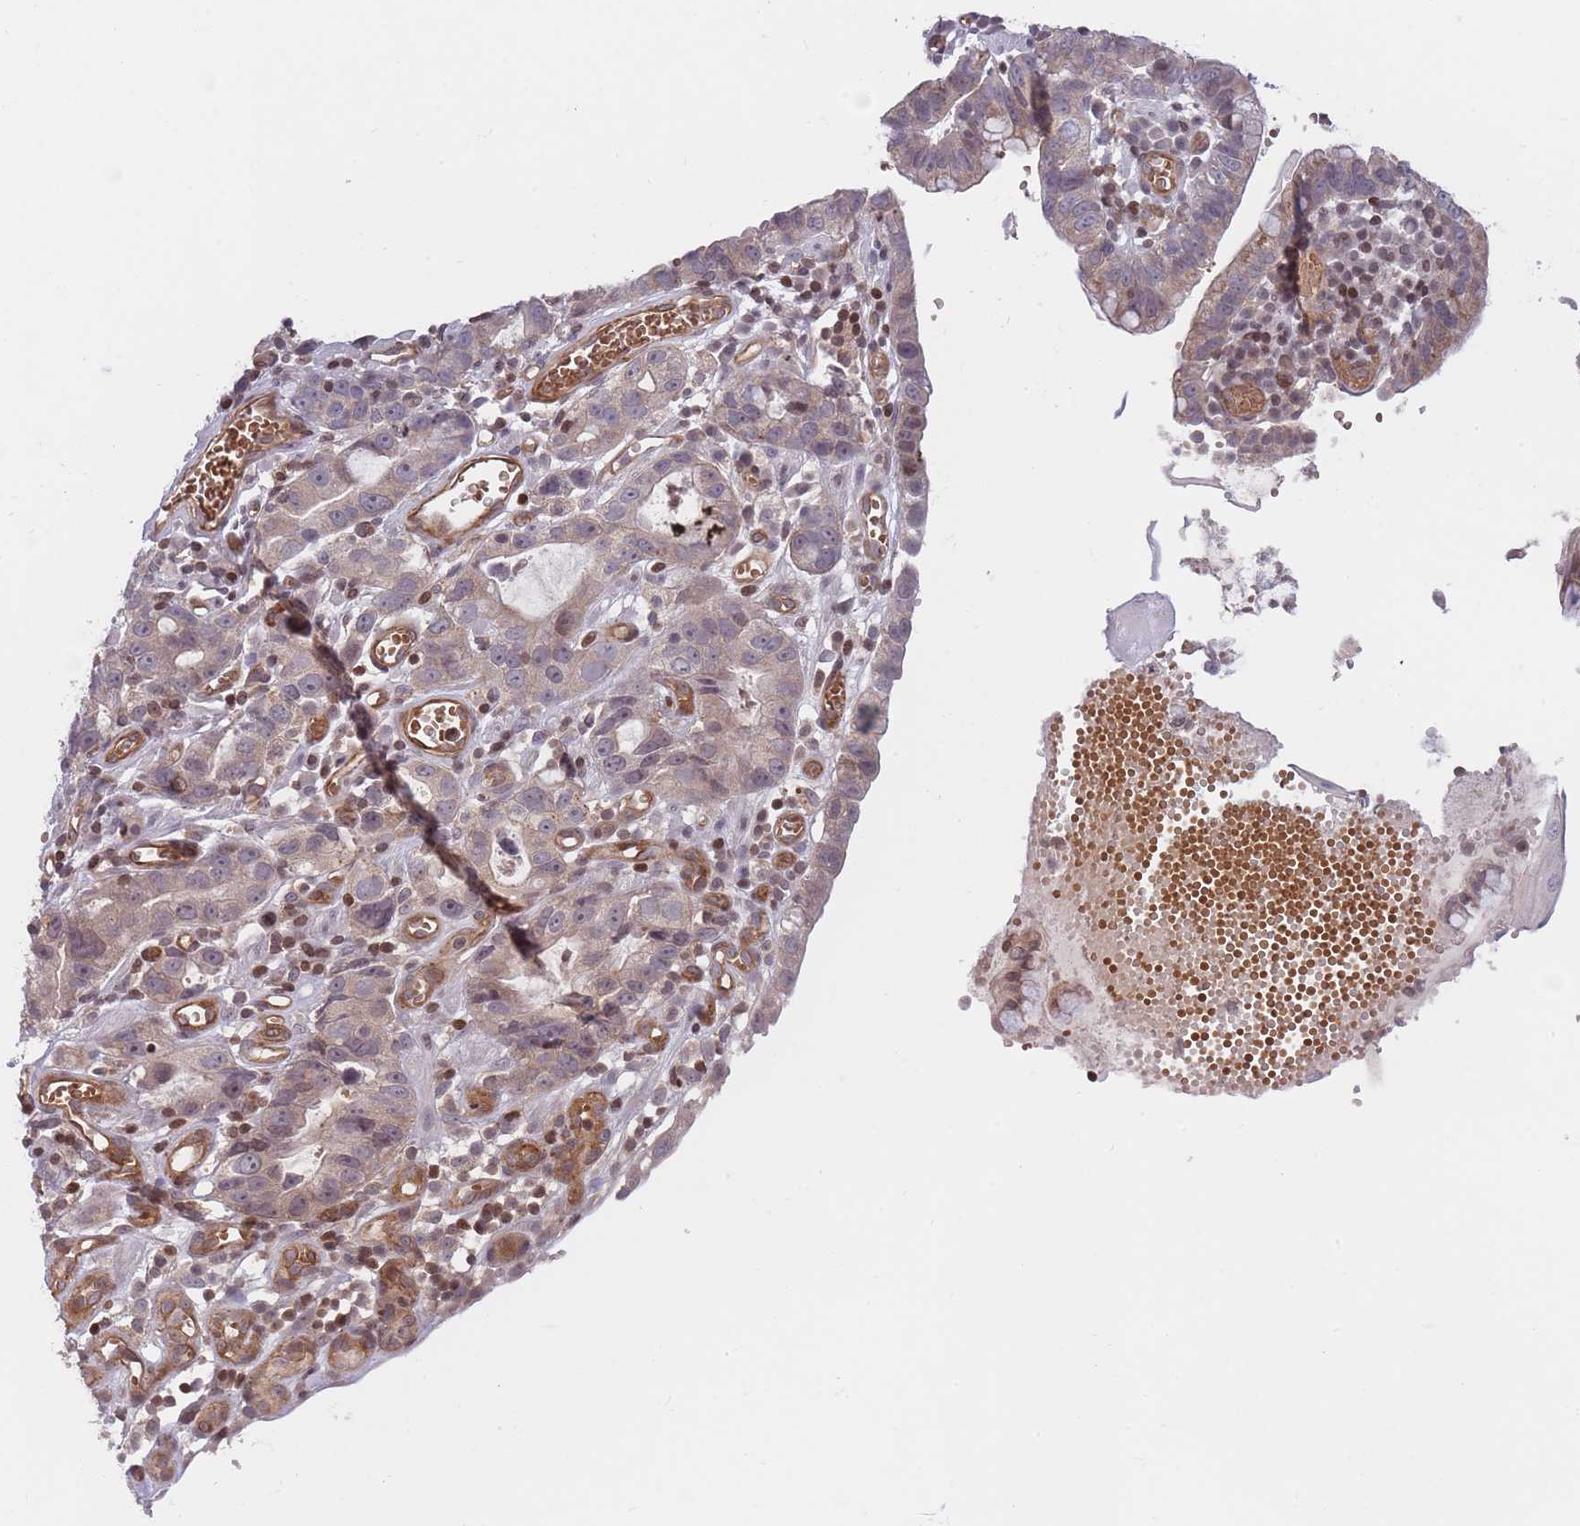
{"staining": {"intensity": "weak", "quantity": "25%-75%", "location": "cytoplasmic/membranous"}, "tissue": "stomach cancer", "cell_type": "Tumor cells", "image_type": "cancer", "snomed": [{"axis": "morphology", "description": "Adenocarcinoma, NOS"}, {"axis": "topography", "description": "Stomach"}], "caption": "This is an image of immunohistochemistry staining of stomach adenocarcinoma, which shows weak positivity in the cytoplasmic/membranous of tumor cells.", "gene": "SLC35F5", "patient": {"sex": "male", "age": 55}}